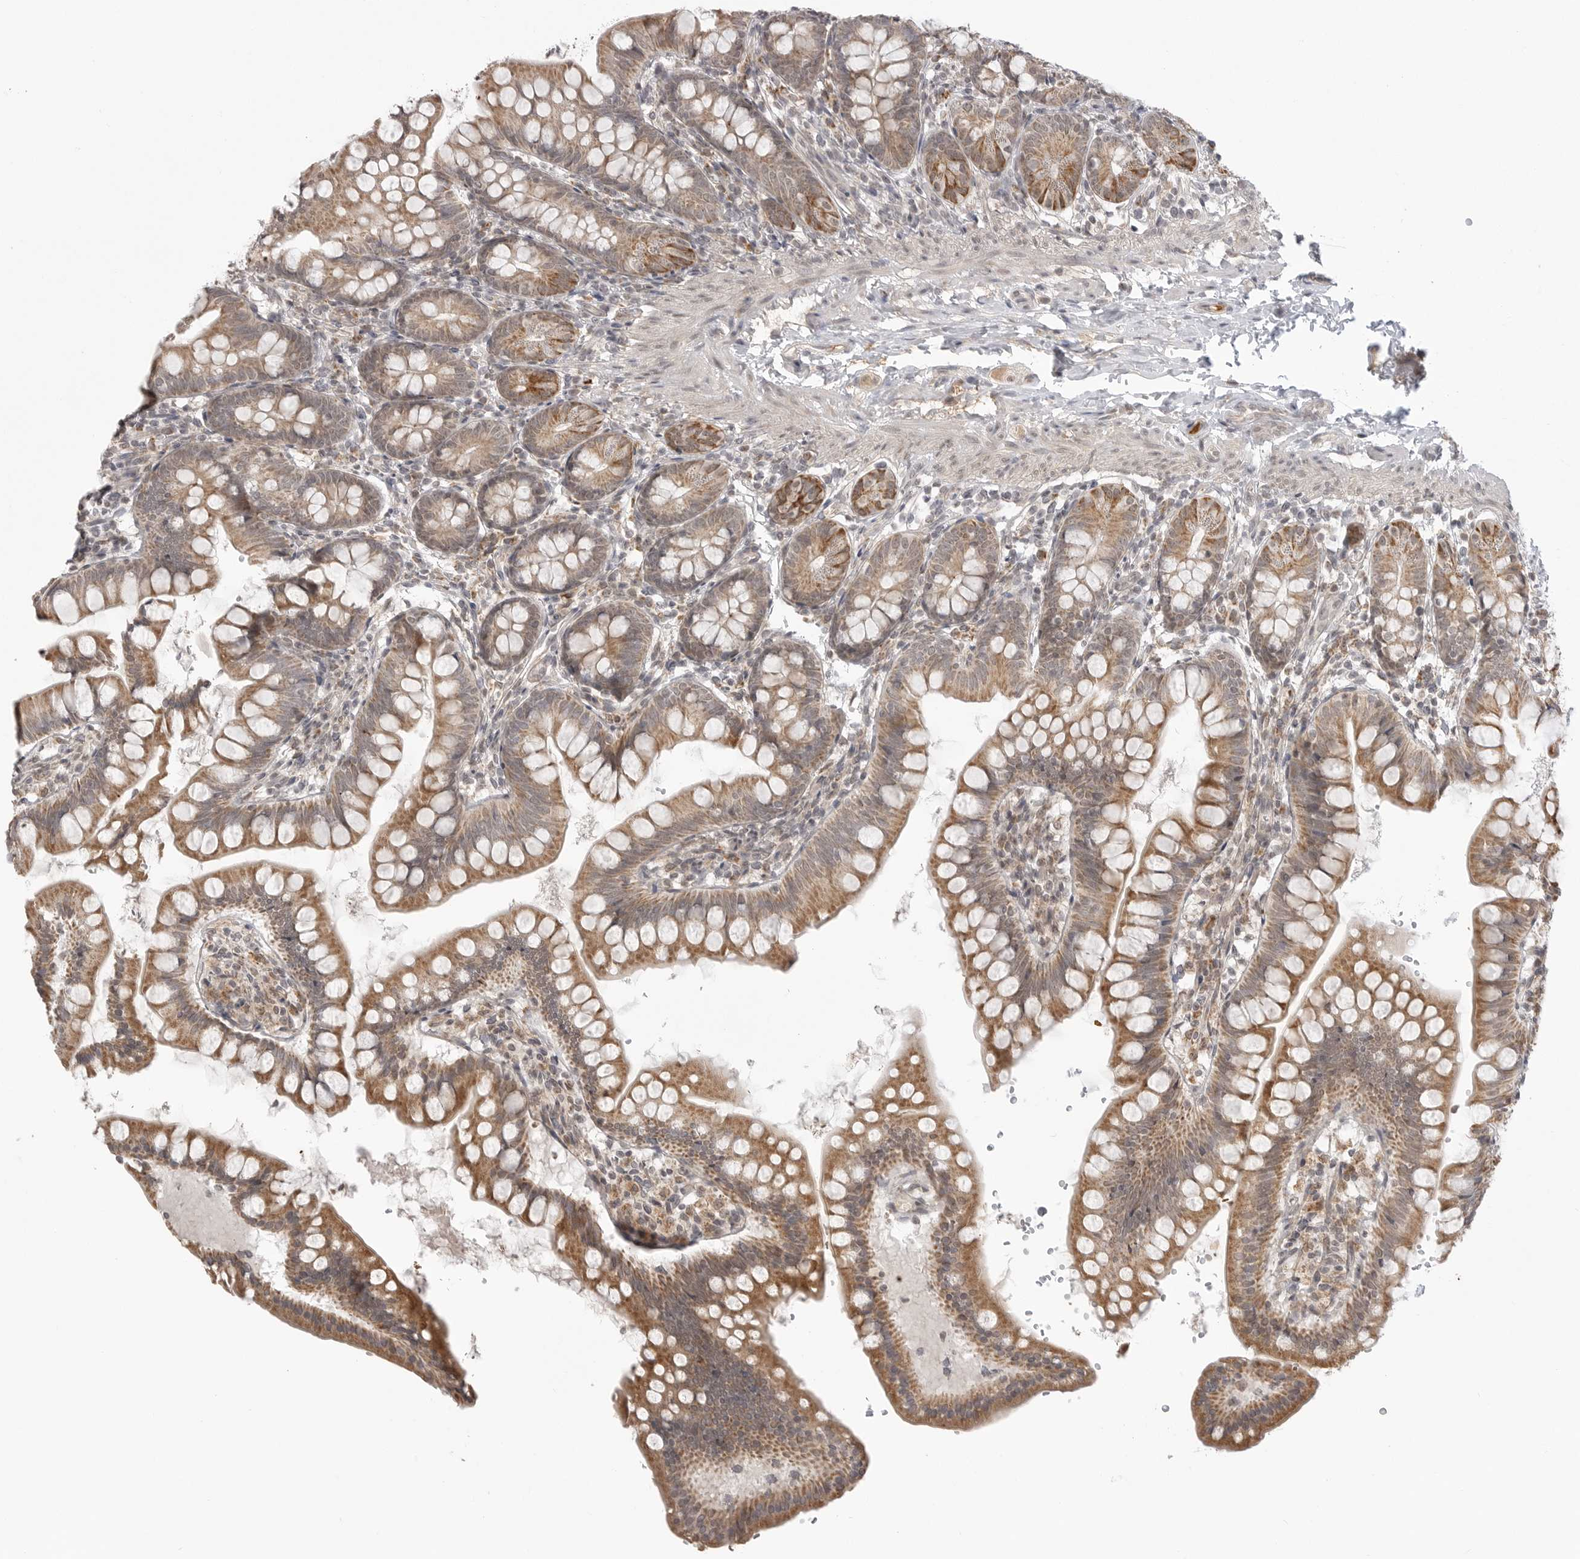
{"staining": {"intensity": "moderate", "quantity": ">75%", "location": "cytoplasmic/membranous"}, "tissue": "small intestine", "cell_type": "Glandular cells", "image_type": "normal", "snomed": [{"axis": "morphology", "description": "Normal tissue, NOS"}, {"axis": "topography", "description": "Small intestine"}], "caption": "Immunohistochemistry (IHC) photomicrograph of benign small intestine stained for a protein (brown), which displays medium levels of moderate cytoplasmic/membranous expression in approximately >75% of glandular cells.", "gene": "KALRN", "patient": {"sex": "male", "age": 7}}